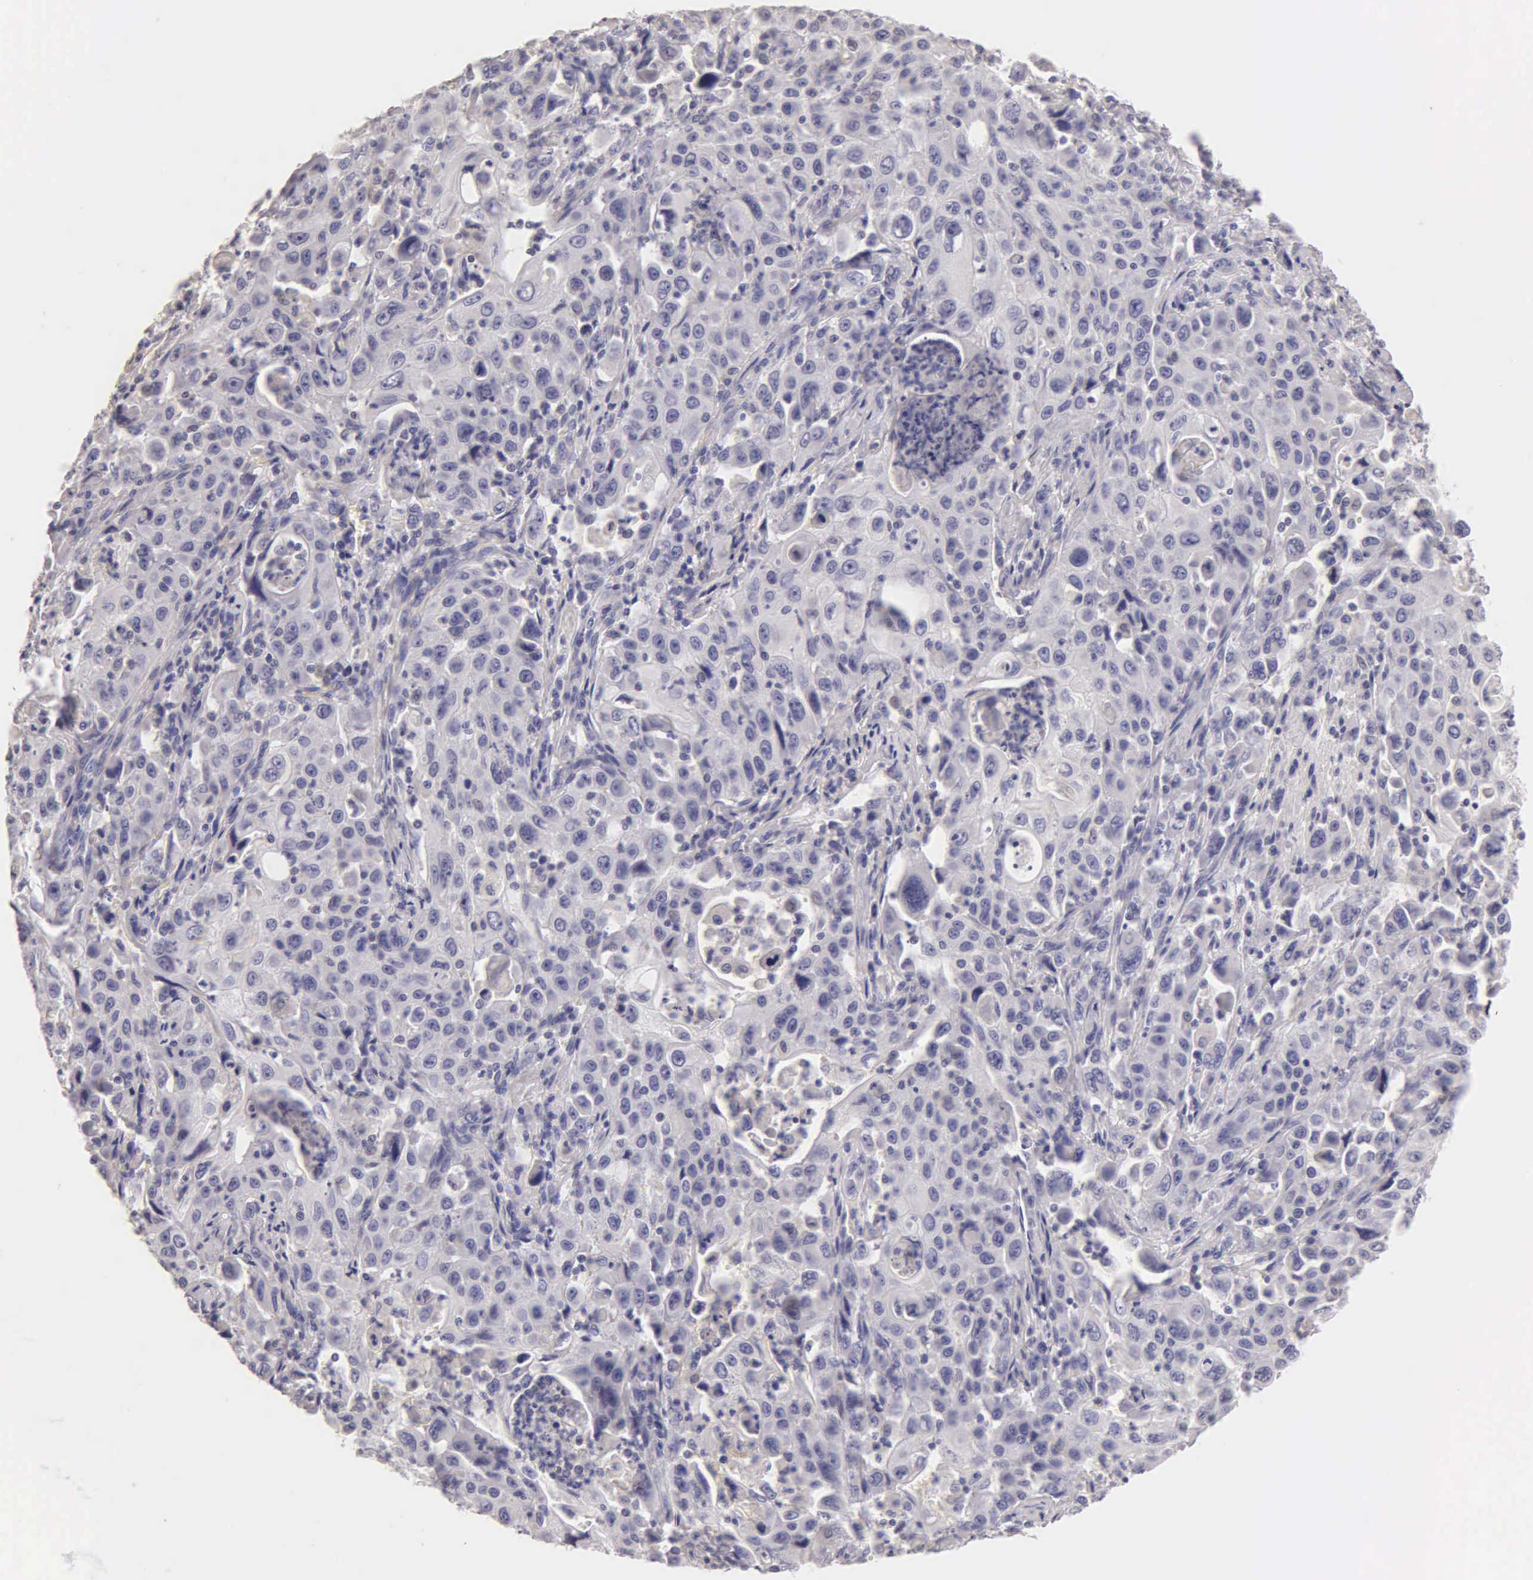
{"staining": {"intensity": "negative", "quantity": "none", "location": "none"}, "tissue": "pancreatic cancer", "cell_type": "Tumor cells", "image_type": "cancer", "snomed": [{"axis": "morphology", "description": "Adenocarcinoma, NOS"}, {"axis": "topography", "description": "Pancreas"}], "caption": "Pancreatic cancer was stained to show a protein in brown. There is no significant positivity in tumor cells.", "gene": "ESR1", "patient": {"sex": "male", "age": 70}}